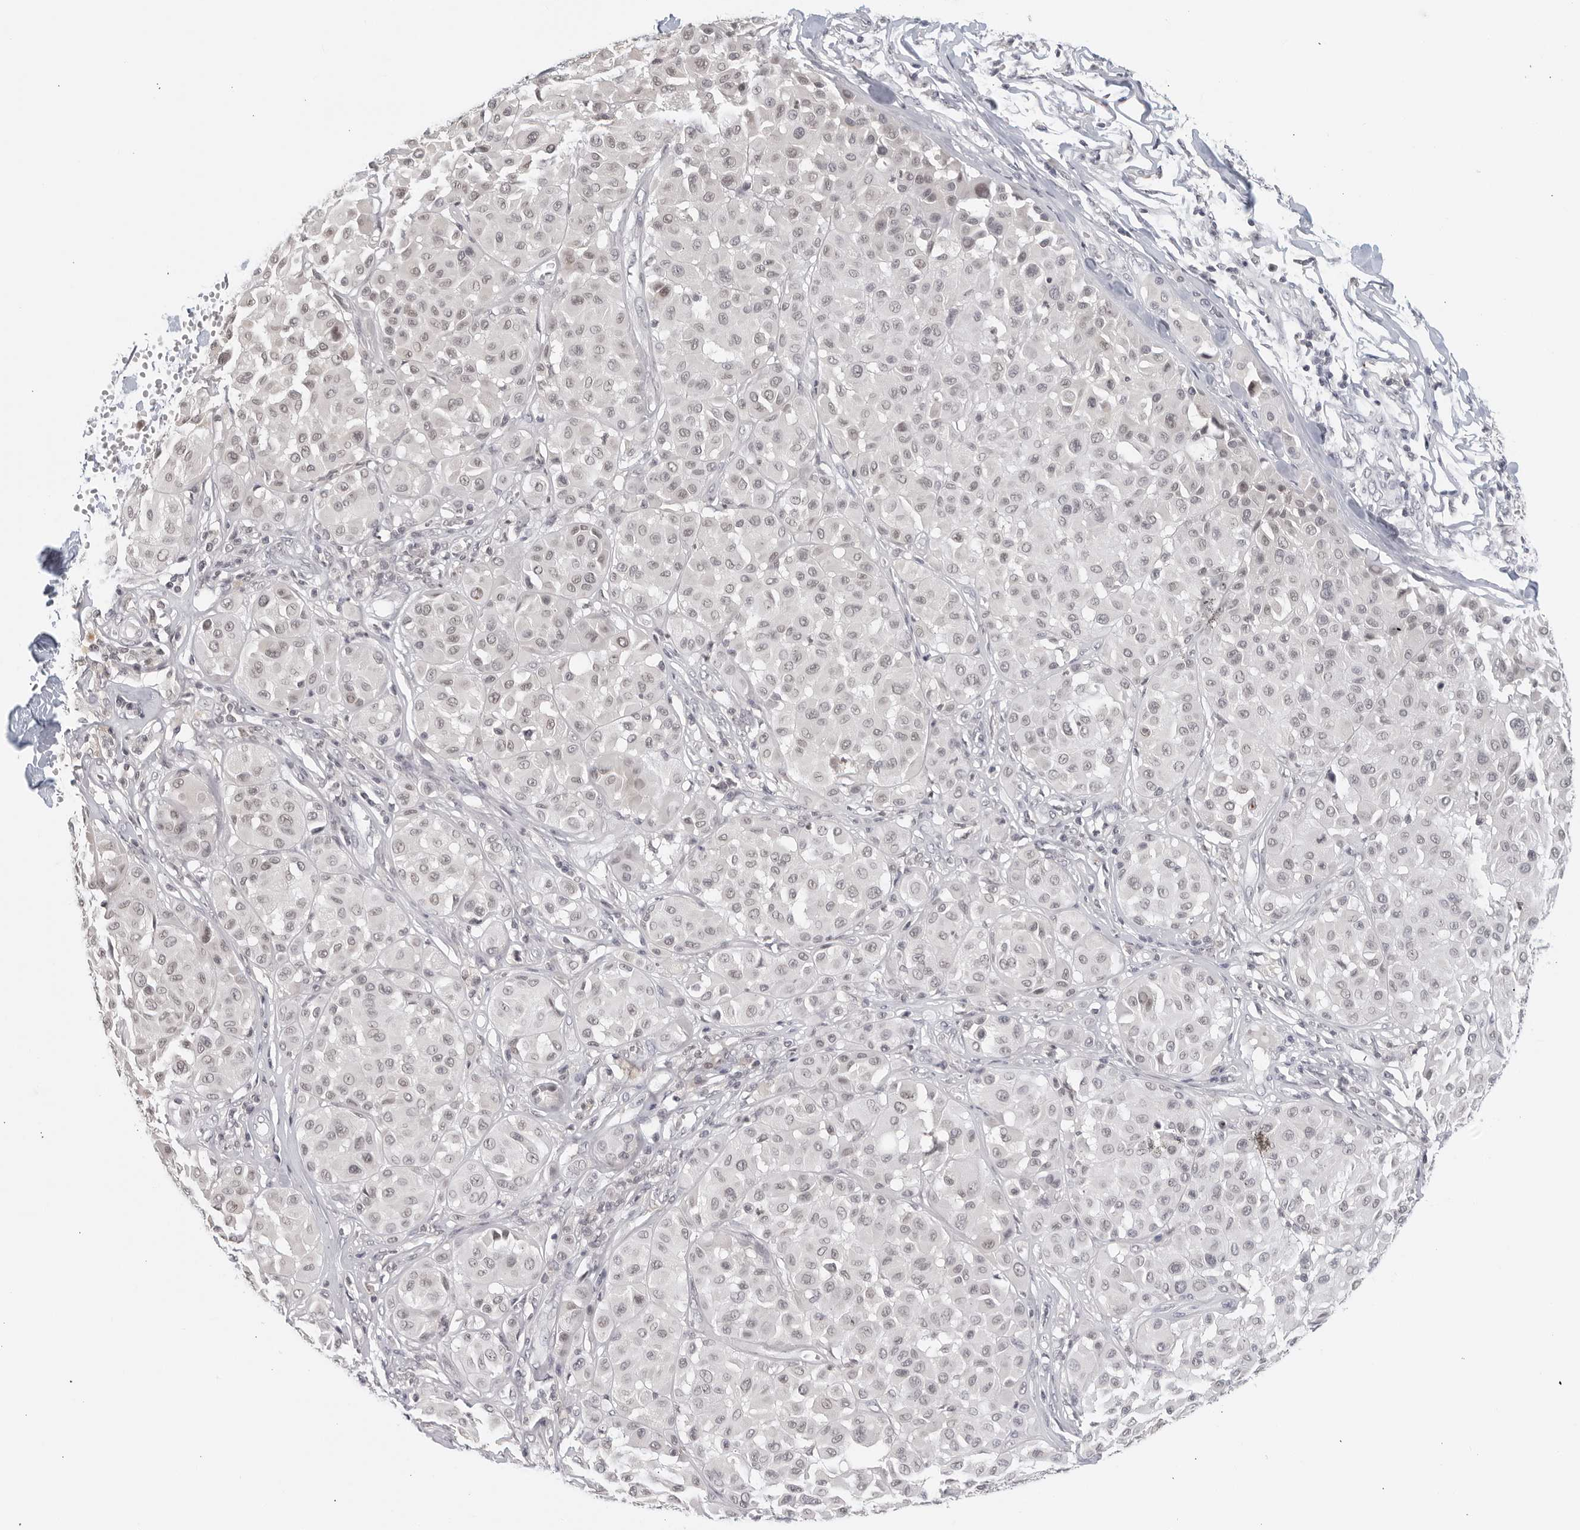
{"staining": {"intensity": "negative", "quantity": "none", "location": "none"}, "tissue": "melanoma", "cell_type": "Tumor cells", "image_type": "cancer", "snomed": [{"axis": "morphology", "description": "Malignant melanoma, Metastatic site"}, {"axis": "topography", "description": "Soft tissue"}], "caption": "Immunohistochemistry histopathology image of human melanoma stained for a protein (brown), which demonstrates no expression in tumor cells.", "gene": "RAB11FIP3", "patient": {"sex": "male", "age": 41}}